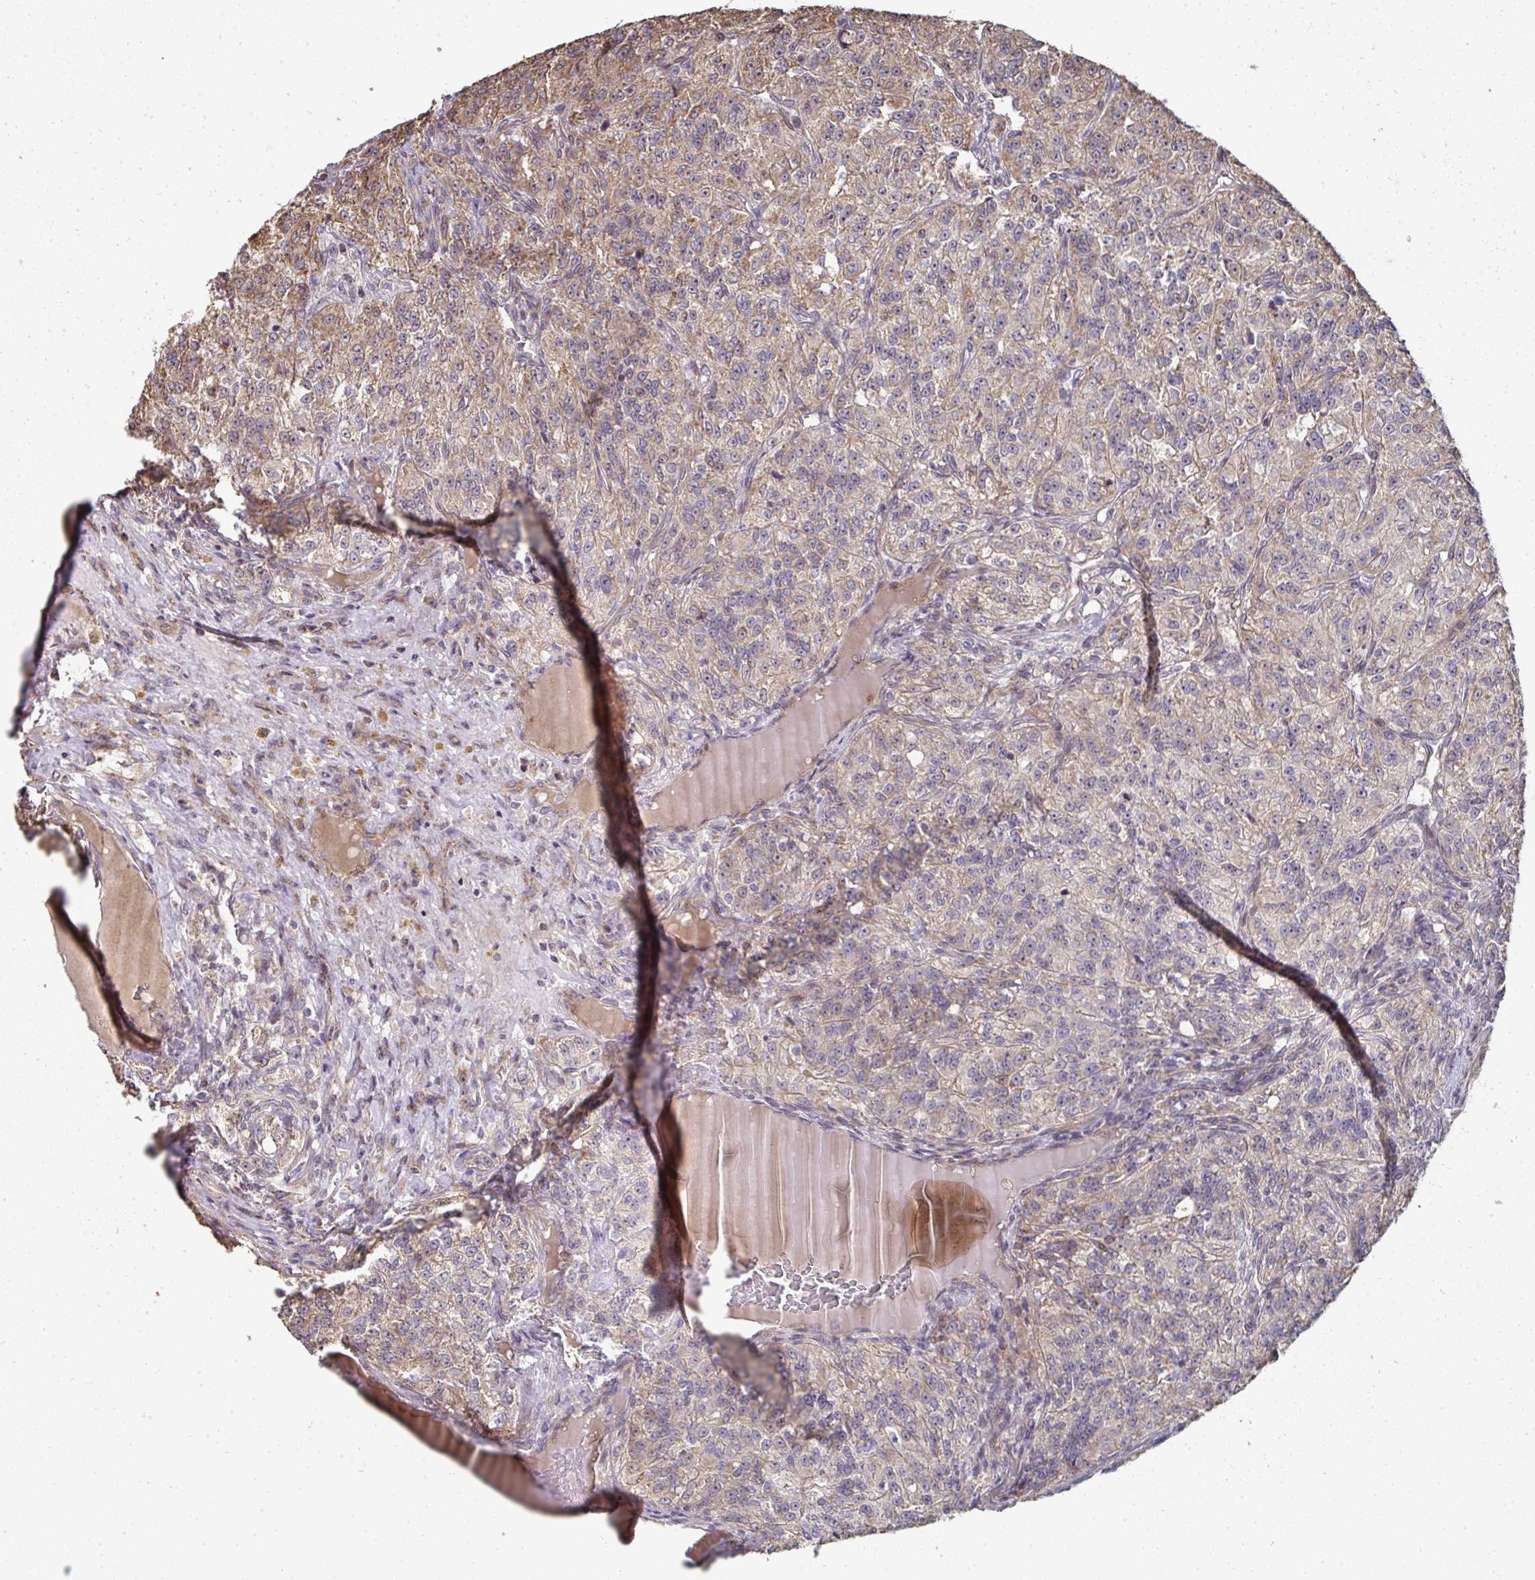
{"staining": {"intensity": "moderate", "quantity": "25%-75%", "location": "cytoplasmic/membranous"}, "tissue": "renal cancer", "cell_type": "Tumor cells", "image_type": "cancer", "snomed": [{"axis": "morphology", "description": "Adenocarcinoma, NOS"}, {"axis": "topography", "description": "Kidney"}], "caption": "Immunohistochemical staining of human adenocarcinoma (renal) shows medium levels of moderate cytoplasmic/membranous expression in about 25%-75% of tumor cells.", "gene": "AGTPBP1", "patient": {"sex": "female", "age": 63}}